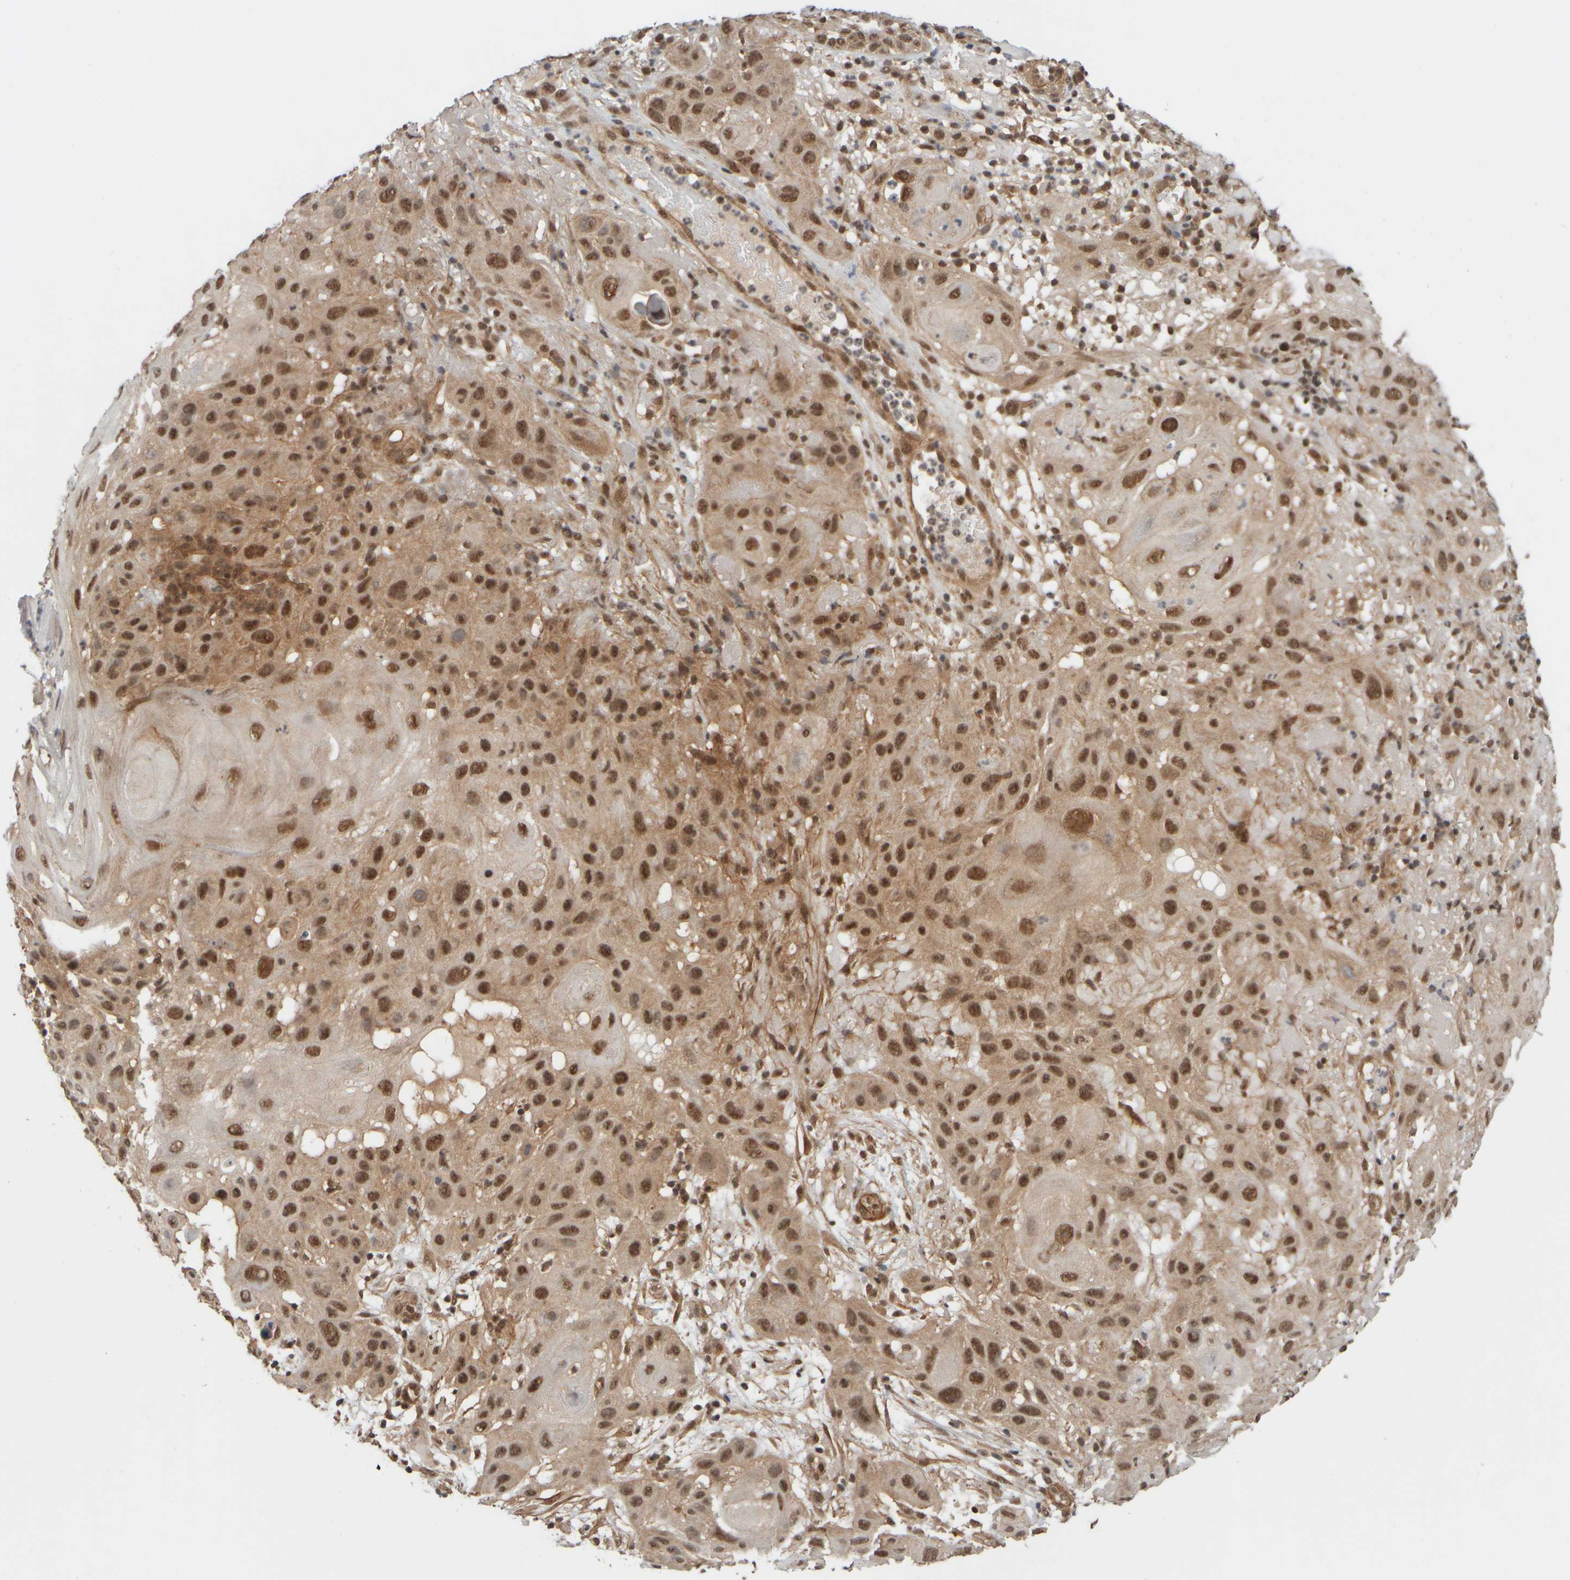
{"staining": {"intensity": "moderate", "quantity": ">75%", "location": "nuclear"}, "tissue": "skin cancer", "cell_type": "Tumor cells", "image_type": "cancer", "snomed": [{"axis": "morphology", "description": "Squamous cell carcinoma, NOS"}, {"axis": "topography", "description": "Skin"}], "caption": "A photomicrograph of squamous cell carcinoma (skin) stained for a protein shows moderate nuclear brown staining in tumor cells.", "gene": "SYNRG", "patient": {"sex": "female", "age": 96}}